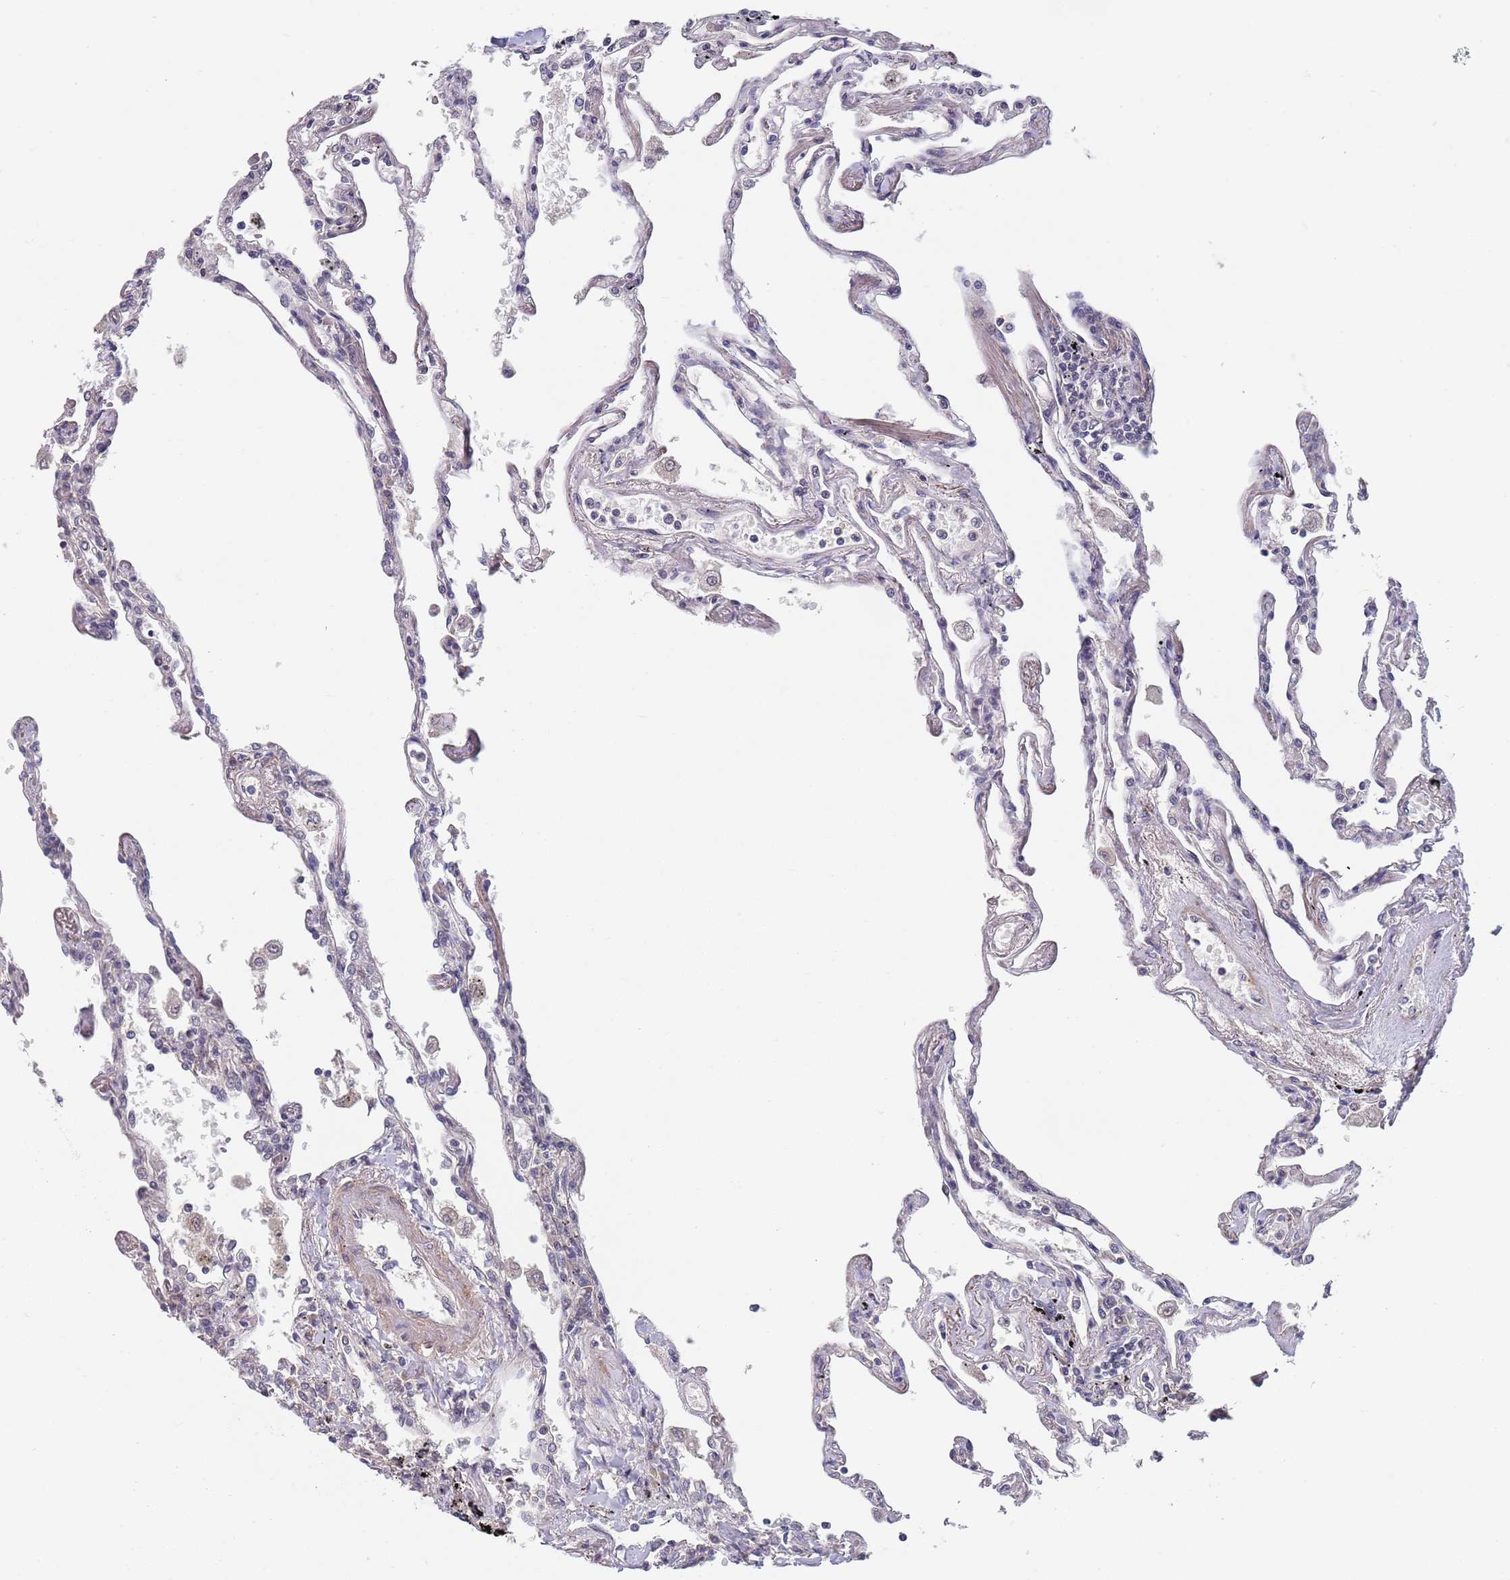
{"staining": {"intensity": "negative", "quantity": "none", "location": "none"}, "tissue": "lung", "cell_type": "Alveolar cells", "image_type": "normal", "snomed": [{"axis": "morphology", "description": "Normal tissue, NOS"}, {"axis": "topography", "description": "Lung"}], "caption": "Immunohistochemical staining of benign lung shows no significant expression in alveolar cells.", "gene": "B4GALT4", "patient": {"sex": "female", "age": 67}}